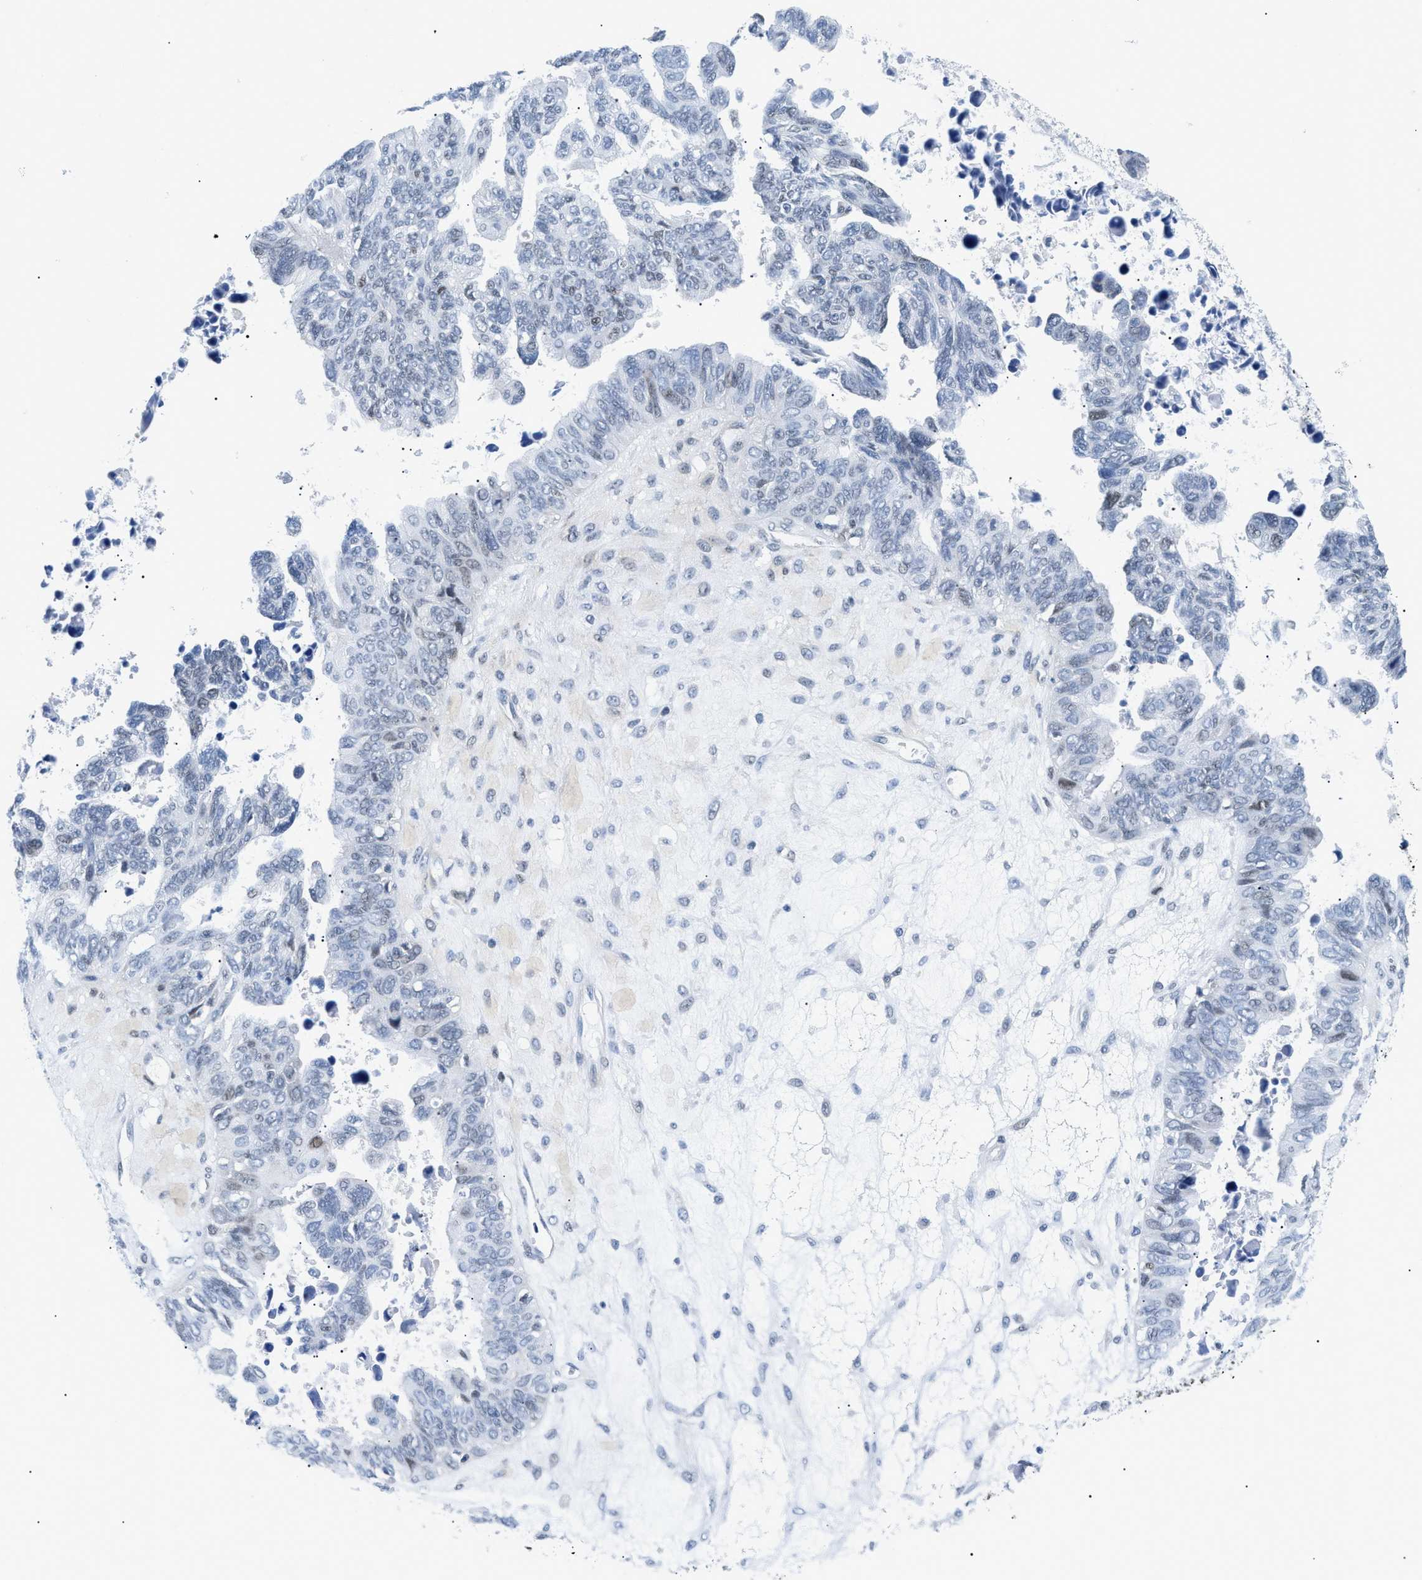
{"staining": {"intensity": "weak", "quantity": "<25%", "location": "nuclear"}, "tissue": "ovarian cancer", "cell_type": "Tumor cells", "image_type": "cancer", "snomed": [{"axis": "morphology", "description": "Cystadenocarcinoma, serous, NOS"}, {"axis": "topography", "description": "Ovary"}], "caption": "Photomicrograph shows no protein positivity in tumor cells of ovarian cancer (serous cystadenocarcinoma) tissue. (DAB (3,3'-diaminobenzidine) immunohistochemistry (IHC), high magnification).", "gene": "SMARCC1", "patient": {"sex": "female", "age": 79}}